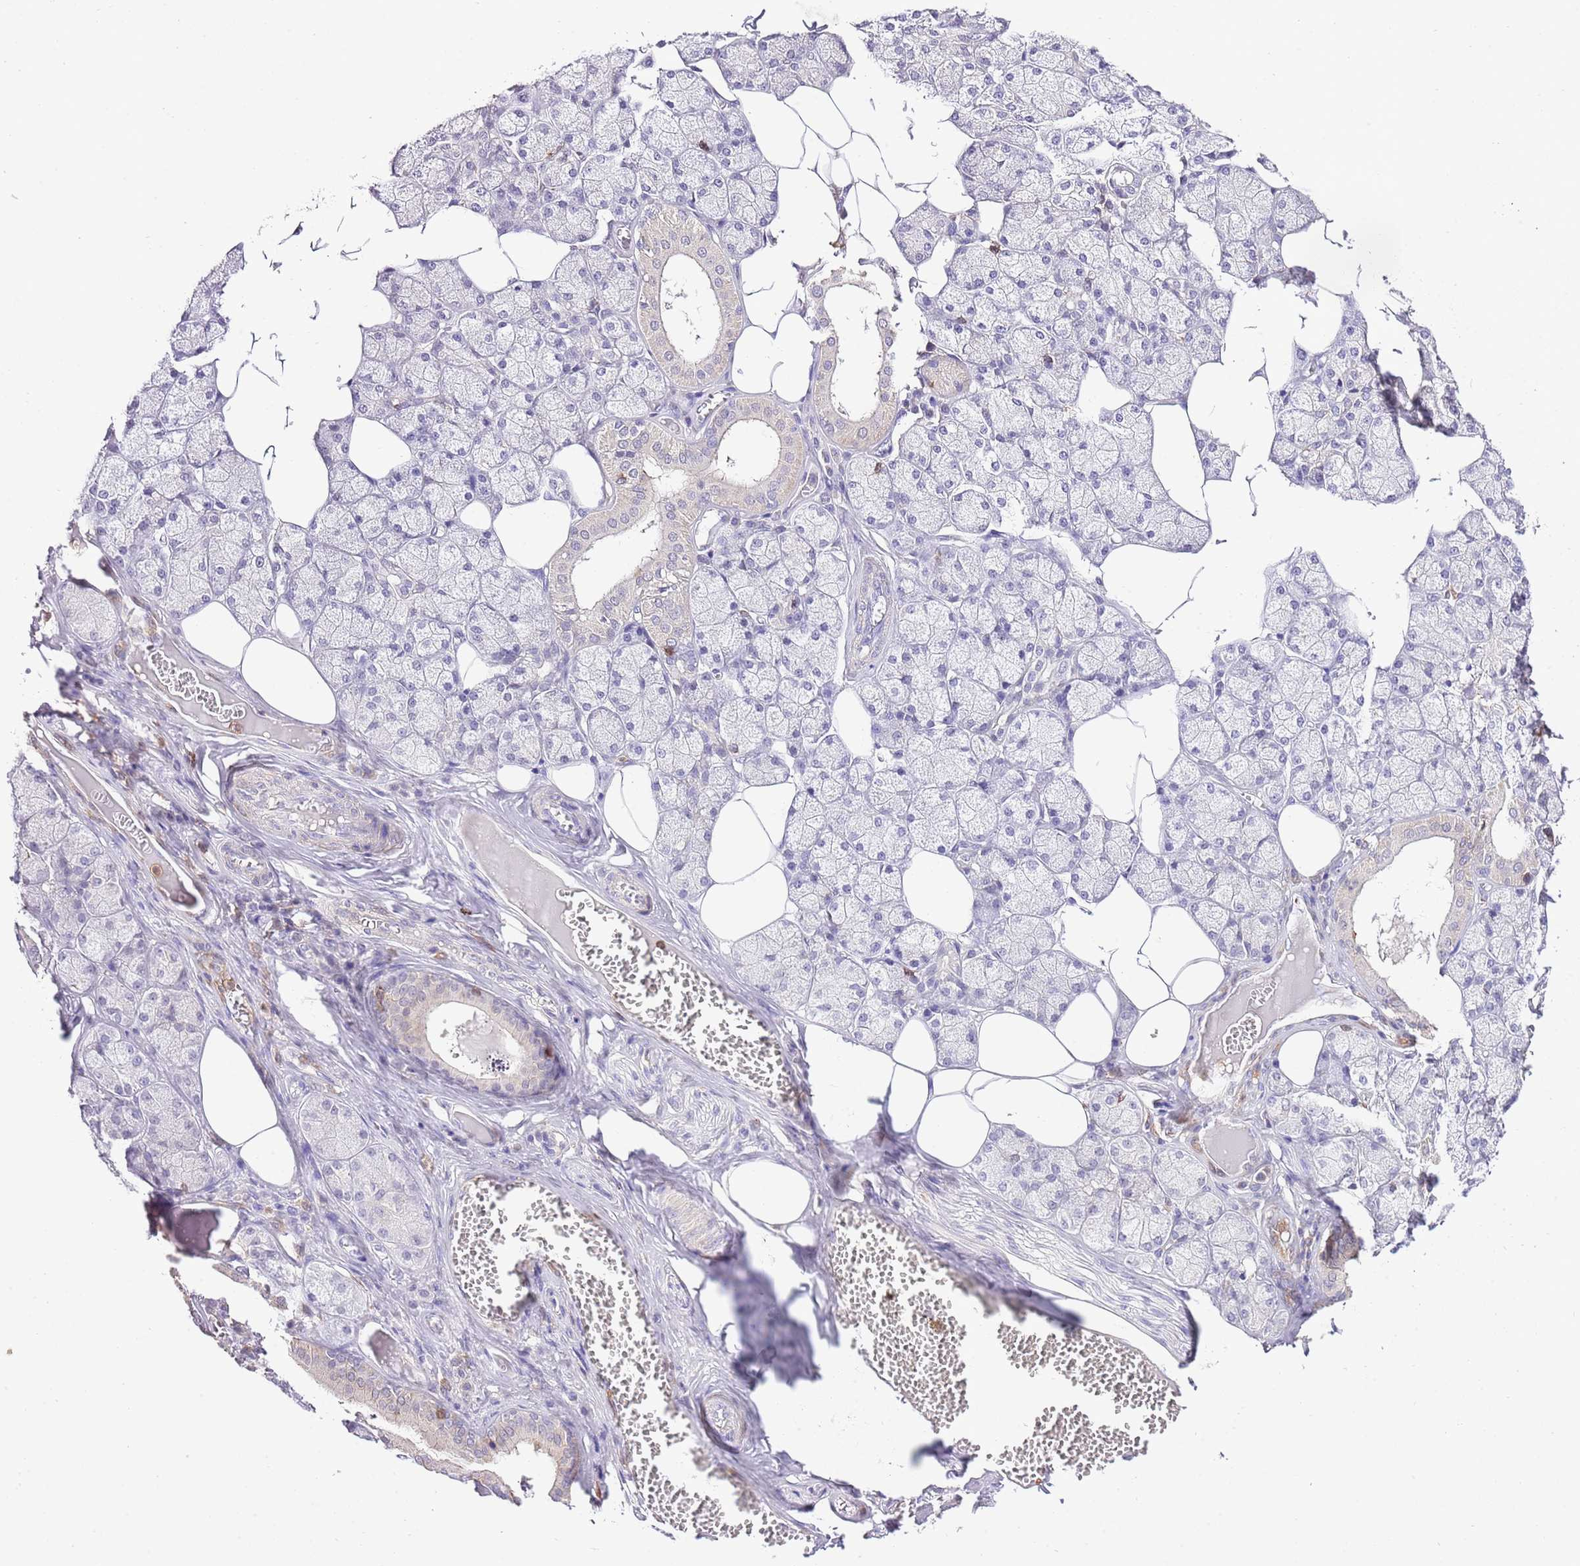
{"staining": {"intensity": "negative", "quantity": "none", "location": "none"}, "tissue": "salivary gland", "cell_type": "Glandular cells", "image_type": "normal", "snomed": [{"axis": "morphology", "description": "Normal tissue, NOS"}, {"axis": "topography", "description": "Salivary gland"}], "caption": "Immunohistochemistry (IHC) of normal salivary gland shows no positivity in glandular cells.", "gene": "EFHD1", "patient": {"sex": "male", "age": 62}}